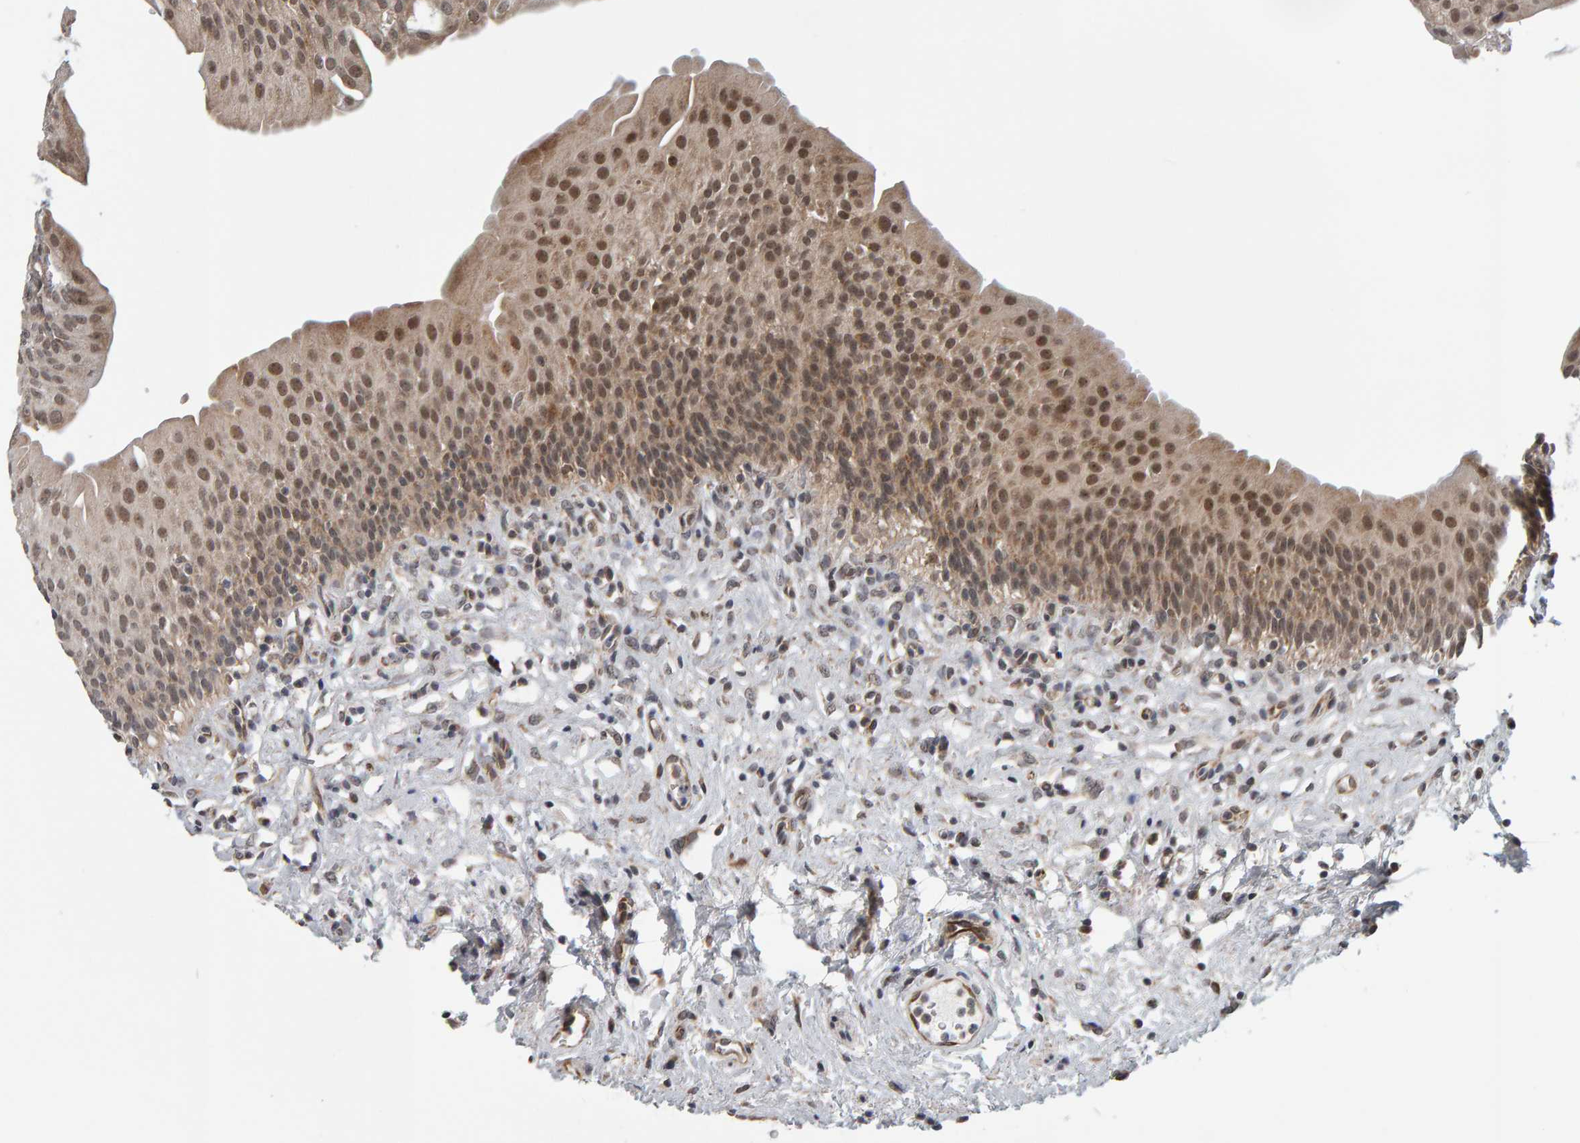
{"staining": {"intensity": "moderate", "quantity": ">75%", "location": "nuclear"}, "tissue": "urothelial cancer", "cell_type": "Tumor cells", "image_type": "cancer", "snomed": [{"axis": "morphology", "description": "Normal tissue, NOS"}, {"axis": "morphology", "description": "Urothelial carcinoma, Low grade"}, {"axis": "topography", "description": "Smooth muscle"}, {"axis": "topography", "description": "Urinary bladder"}], "caption": "Tumor cells demonstrate medium levels of moderate nuclear expression in approximately >75% of cells in human urothelial cancer.", "gene": "DAP3", "patient": {"sex": "male", "age": 60}}